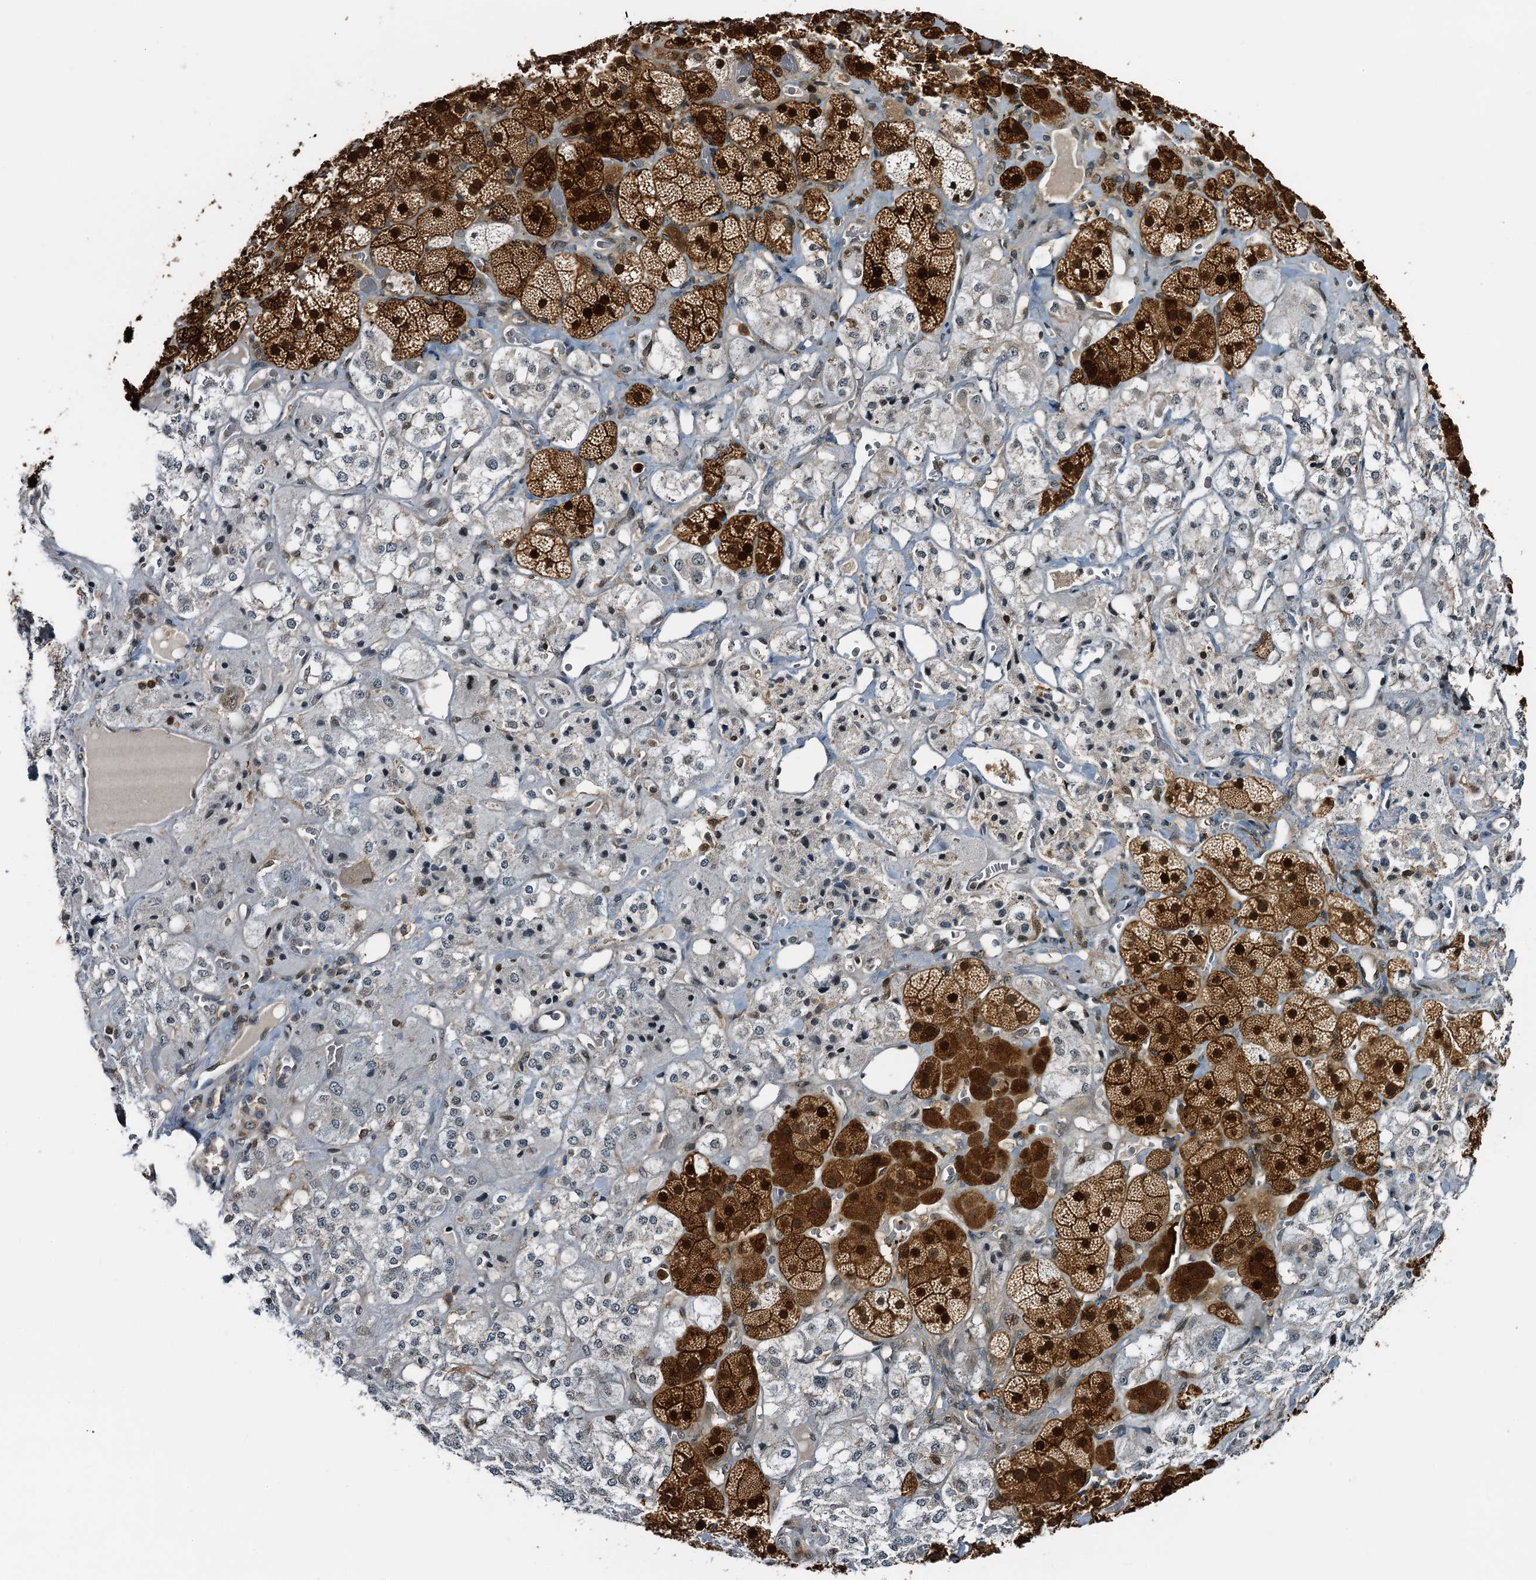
{"staining": {"intensity": "strong", "quantity": "25%-75%", "location": "cytoplasmic/membranous,nuclear"}, "tissue": "adrenal gland", "cell_type": "Glandular cells", "image_type": "normal", "snomed": [{"axis": "morphology", "description": "Normal tissue, NOS"}, {"axis": "topography", "description": "Adrenal gland"}], "caption": "The histopathology image demonstrates staining of normal adrenal gland, revealing strong cytoplasmic/membranous,nuclear protein expression (brown color) within glandular cells. (DAB IHC, brown staining for protein, blue staining for nuclei).", "gene": "ZNF609", "patient": {"sex": "male", "age": 57}}